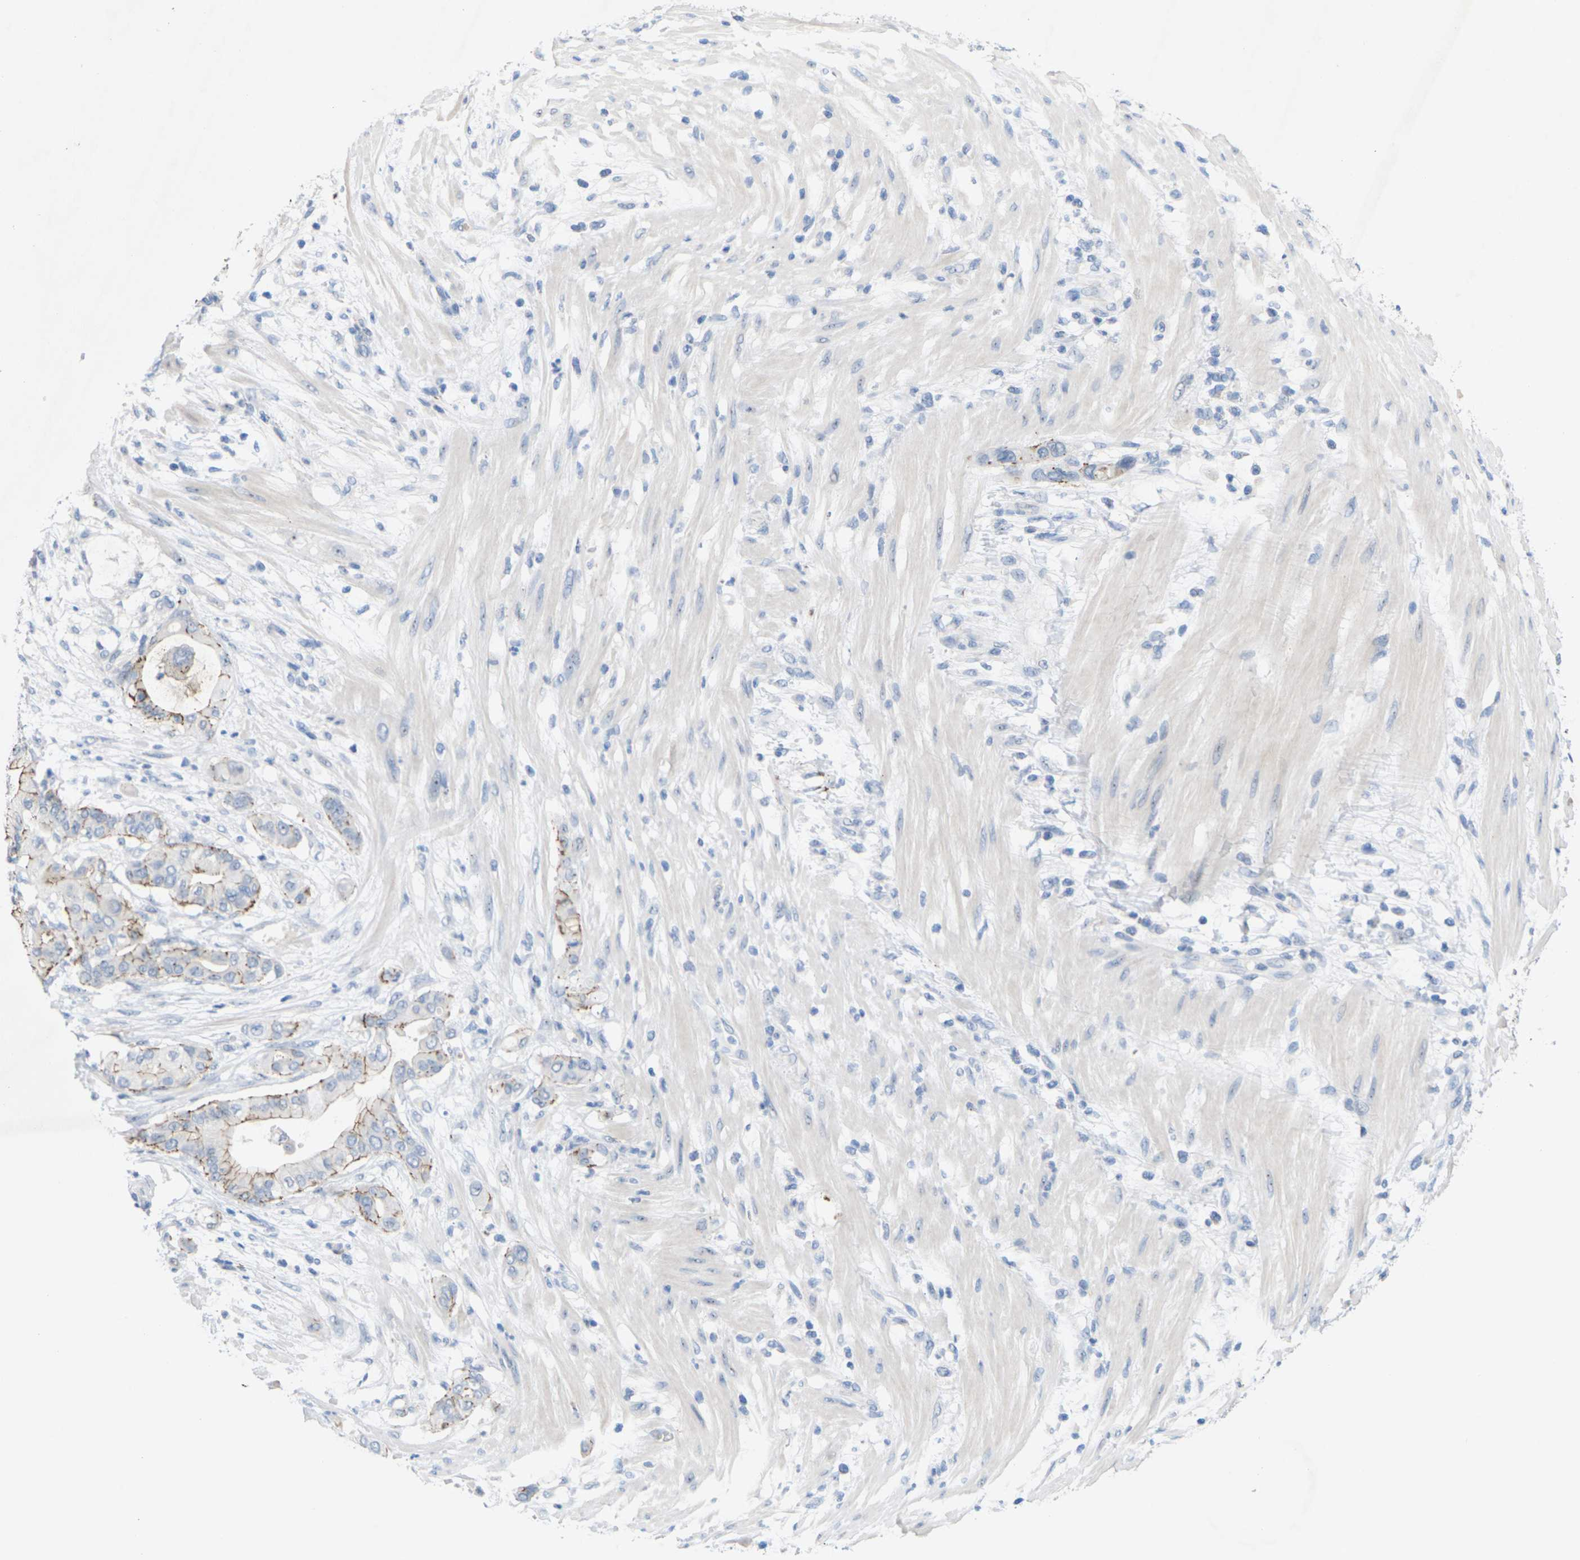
{"staining": {"intensity": "moderate", "quantity": "25%-75%", "location": "cytoplasmic/membranous"}, "tissue": "pancreatic cancer", "cell_type": "Tumor cells", "image_type": "cancer", "snomed": [{"axis": "morphology", "description": "Adenocarcinoma, NOS"}, {"axis": "morphology", "description": "Adenocarcinoma, metastatic, NOS"}, {"axis": "topography", "description": "Lymph node"}, {"axis": "topography", "description": "Pancreas"}, {"axis": "topography", "description": "Duodenum"}], "caption": "This image reveals pancreatic adenocarcinoma stained with immunohistochemistry to label a protein in brown. The cytoplasmic/membranous of tumor cells show moderate positivity for the protein. Nuclei are counter-stained blue.", "gene": "CLDN3", "patient": {"sex": "female", "age": 64}}